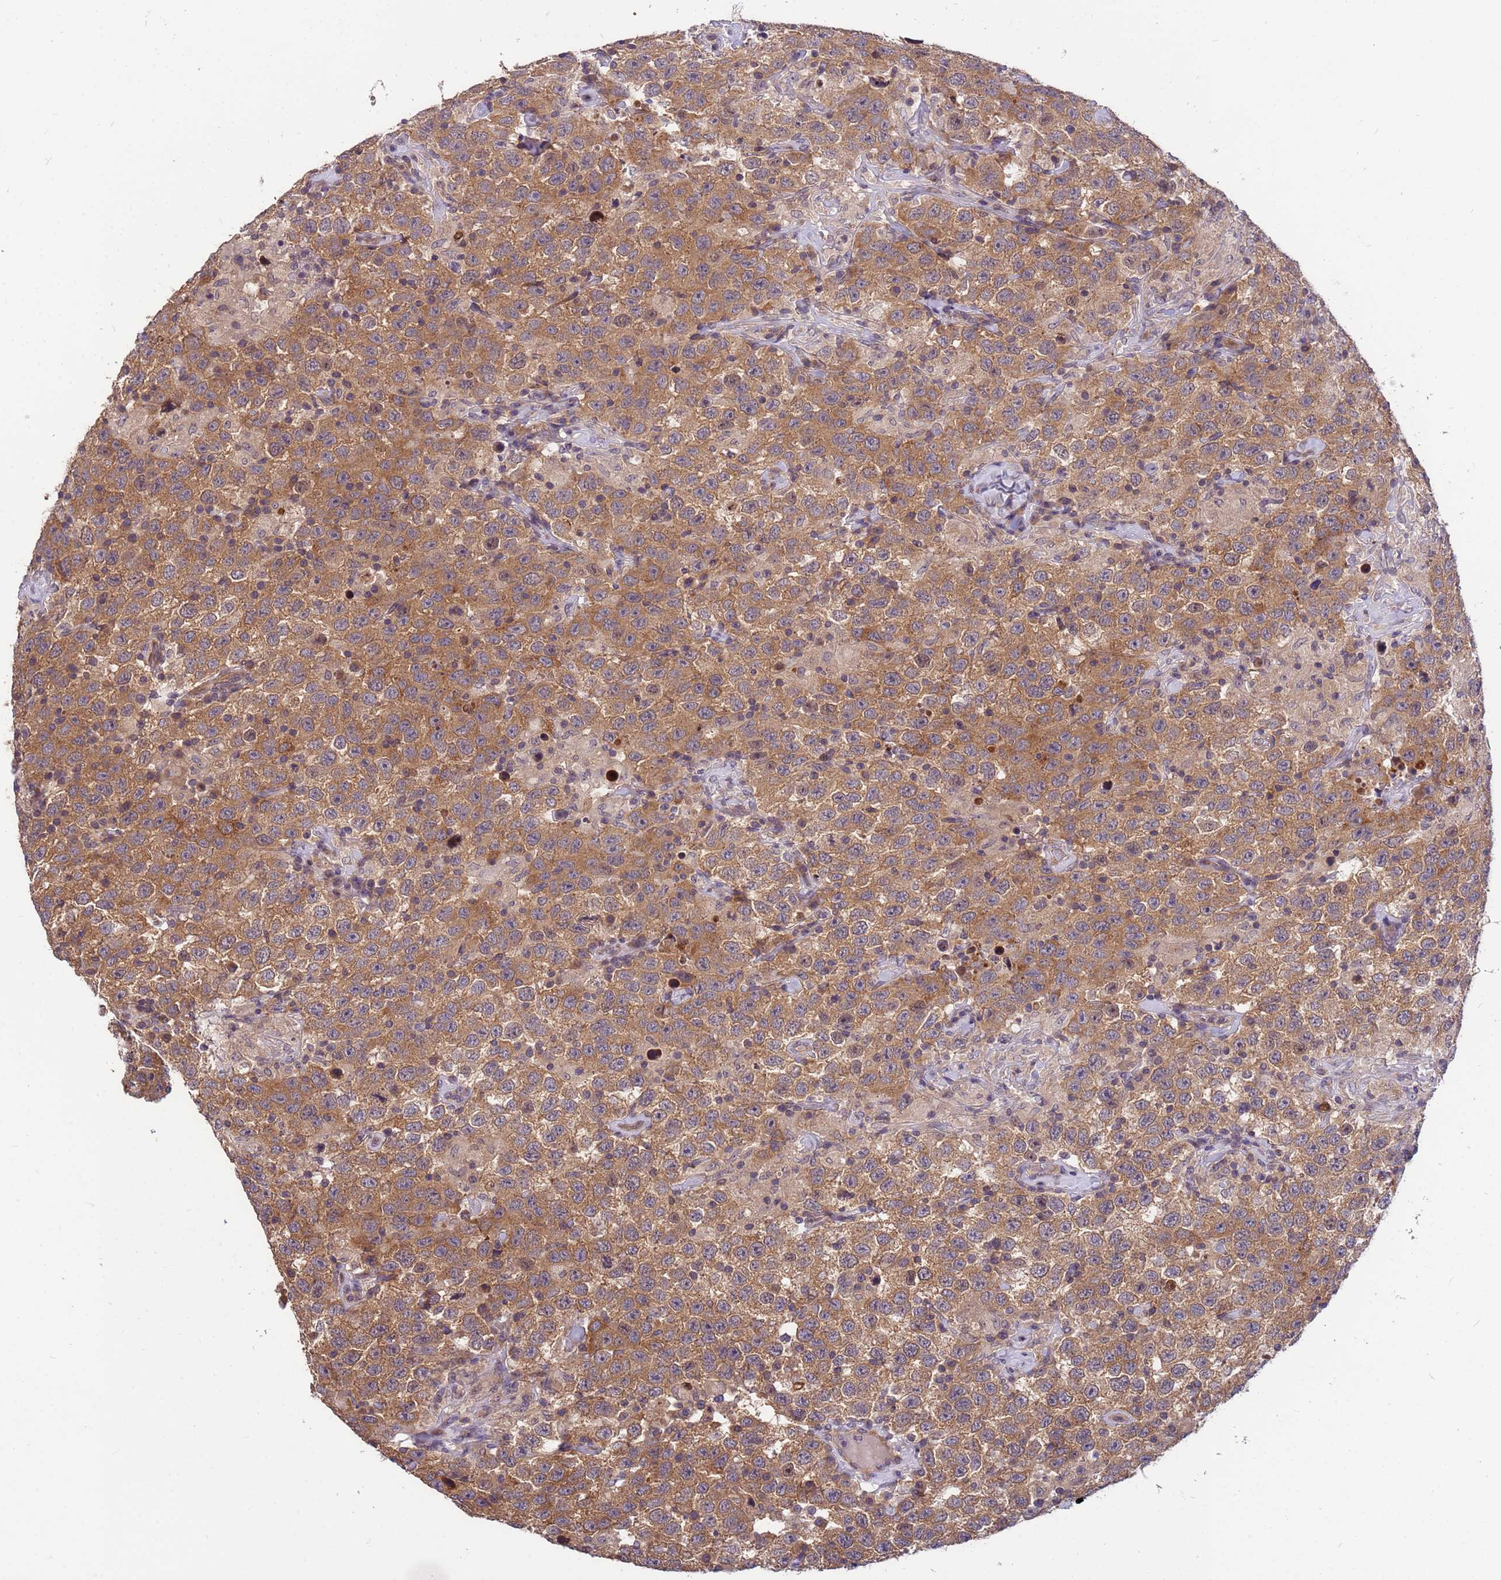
{"staining": {"intensity": "moderate", "quantity": ">75%", "location": "cytoplasmic/membranous"}, "tissue": "testis cancer", "cell_type": "Tumor cells", "image_type": "cancer", "snomed": [{"axis": "morphology", "description": "Seminoma, NOS"}, {"axis": "topography", "description": "Testis"}], "caption": "Brown immunohistochemical staining in human testis cancer (seminoma) displays moderate cytoplasmic/membranous staining in about >75% of tumor cells.", "gene": "PPP2CB", "patient": {"sex": "male", "age": 41}}